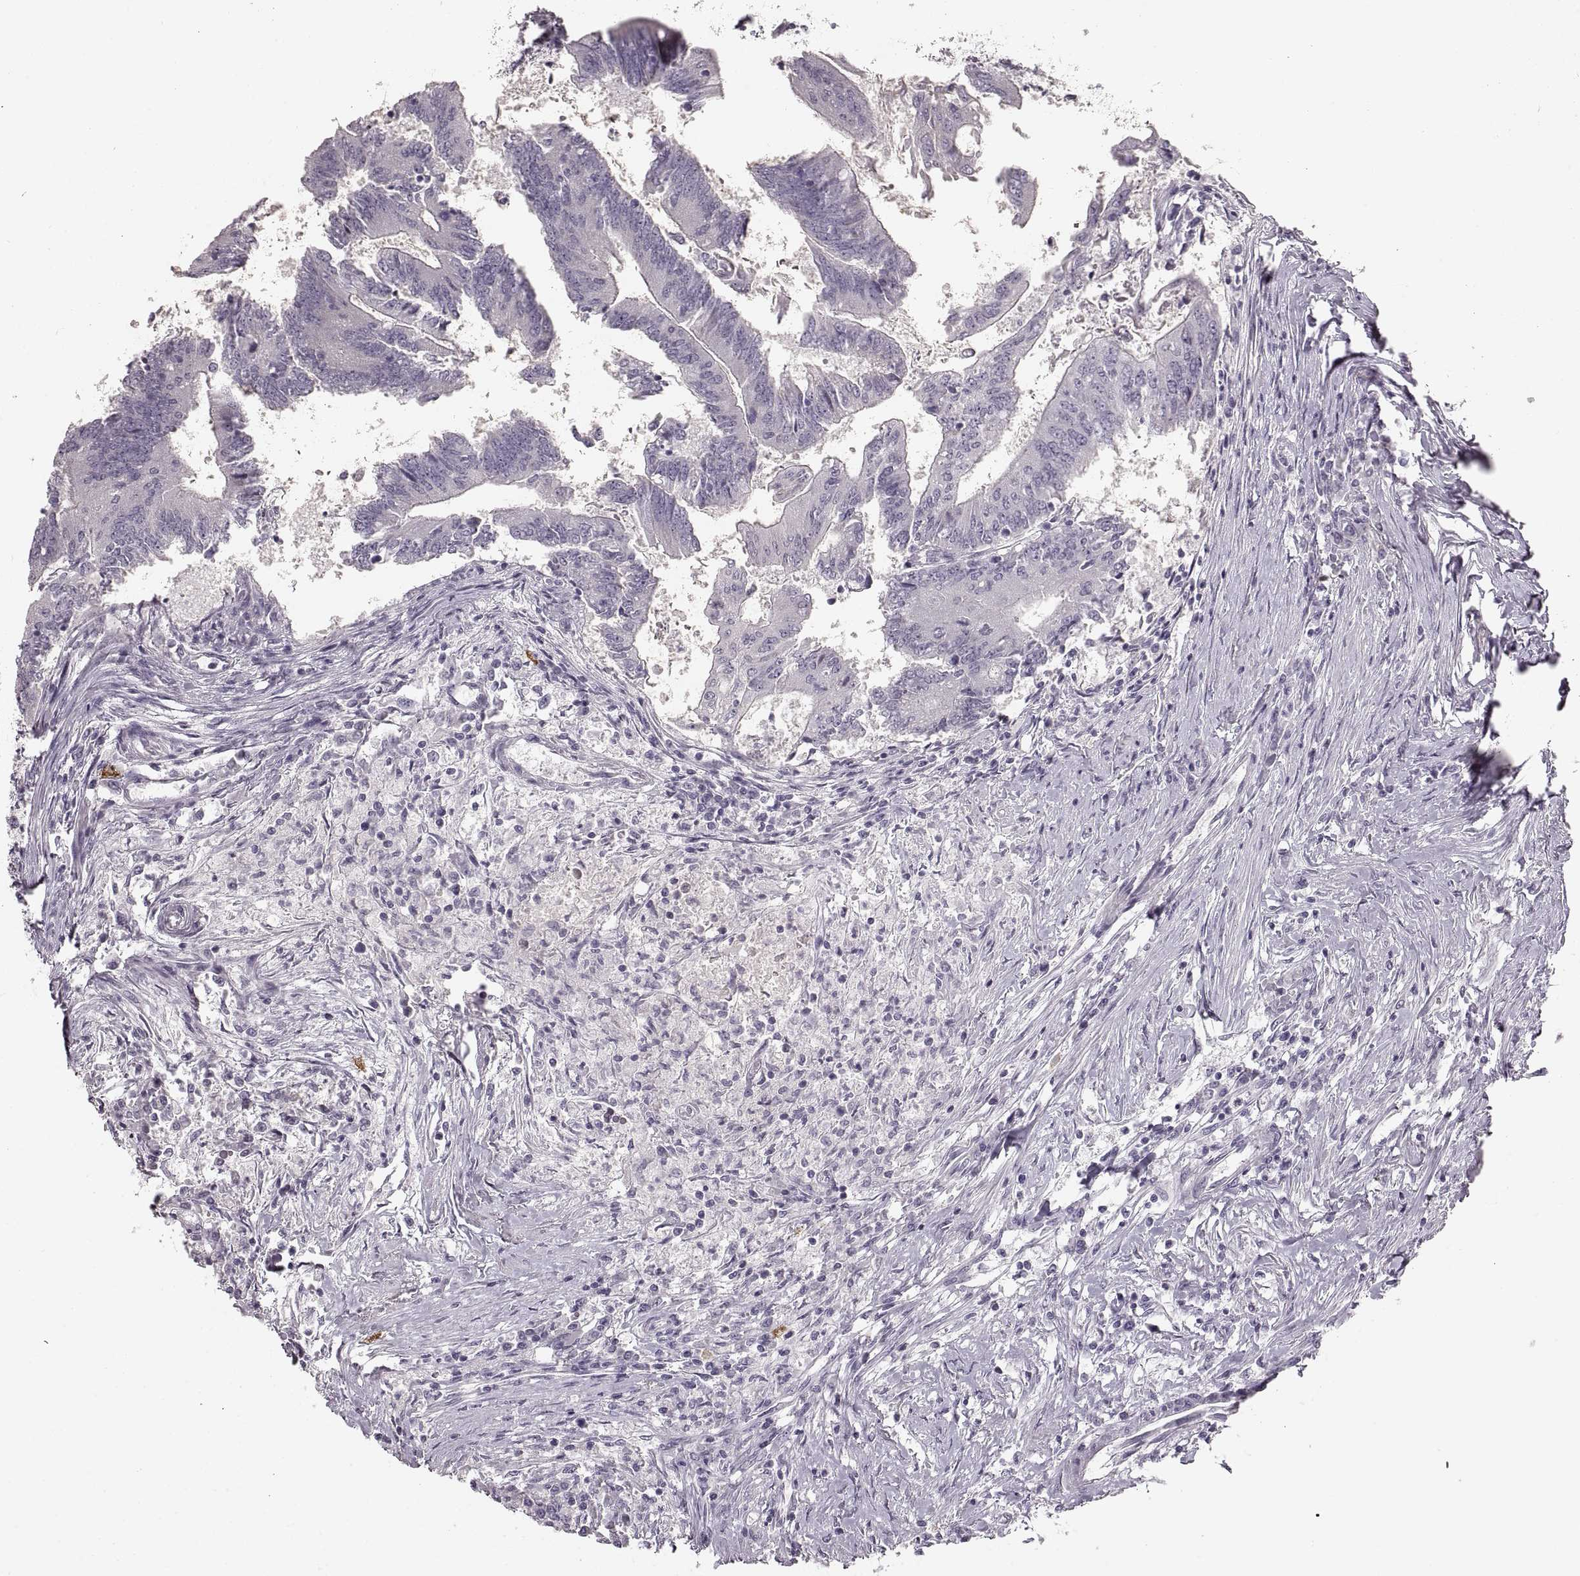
{"staining": {"intensity": "negative", "quantity": "none", "location": "none"}, "tissue": "colorectal cancer", "cell_type": "Tumor cells", "image_type": "cancer", "snomed": [{"axis": "morphology", "description": "Adenocarcinoma, NOS"}, {"axis": "topography", "description": "Colon"}], "caption": "The immunohistochemistry (IHC) image has no significant staining in tumor cells of colorectal adenocarcinoma tissue.", "gene": "CNTN1", "patient": {"sex": "female", "age": 70}}